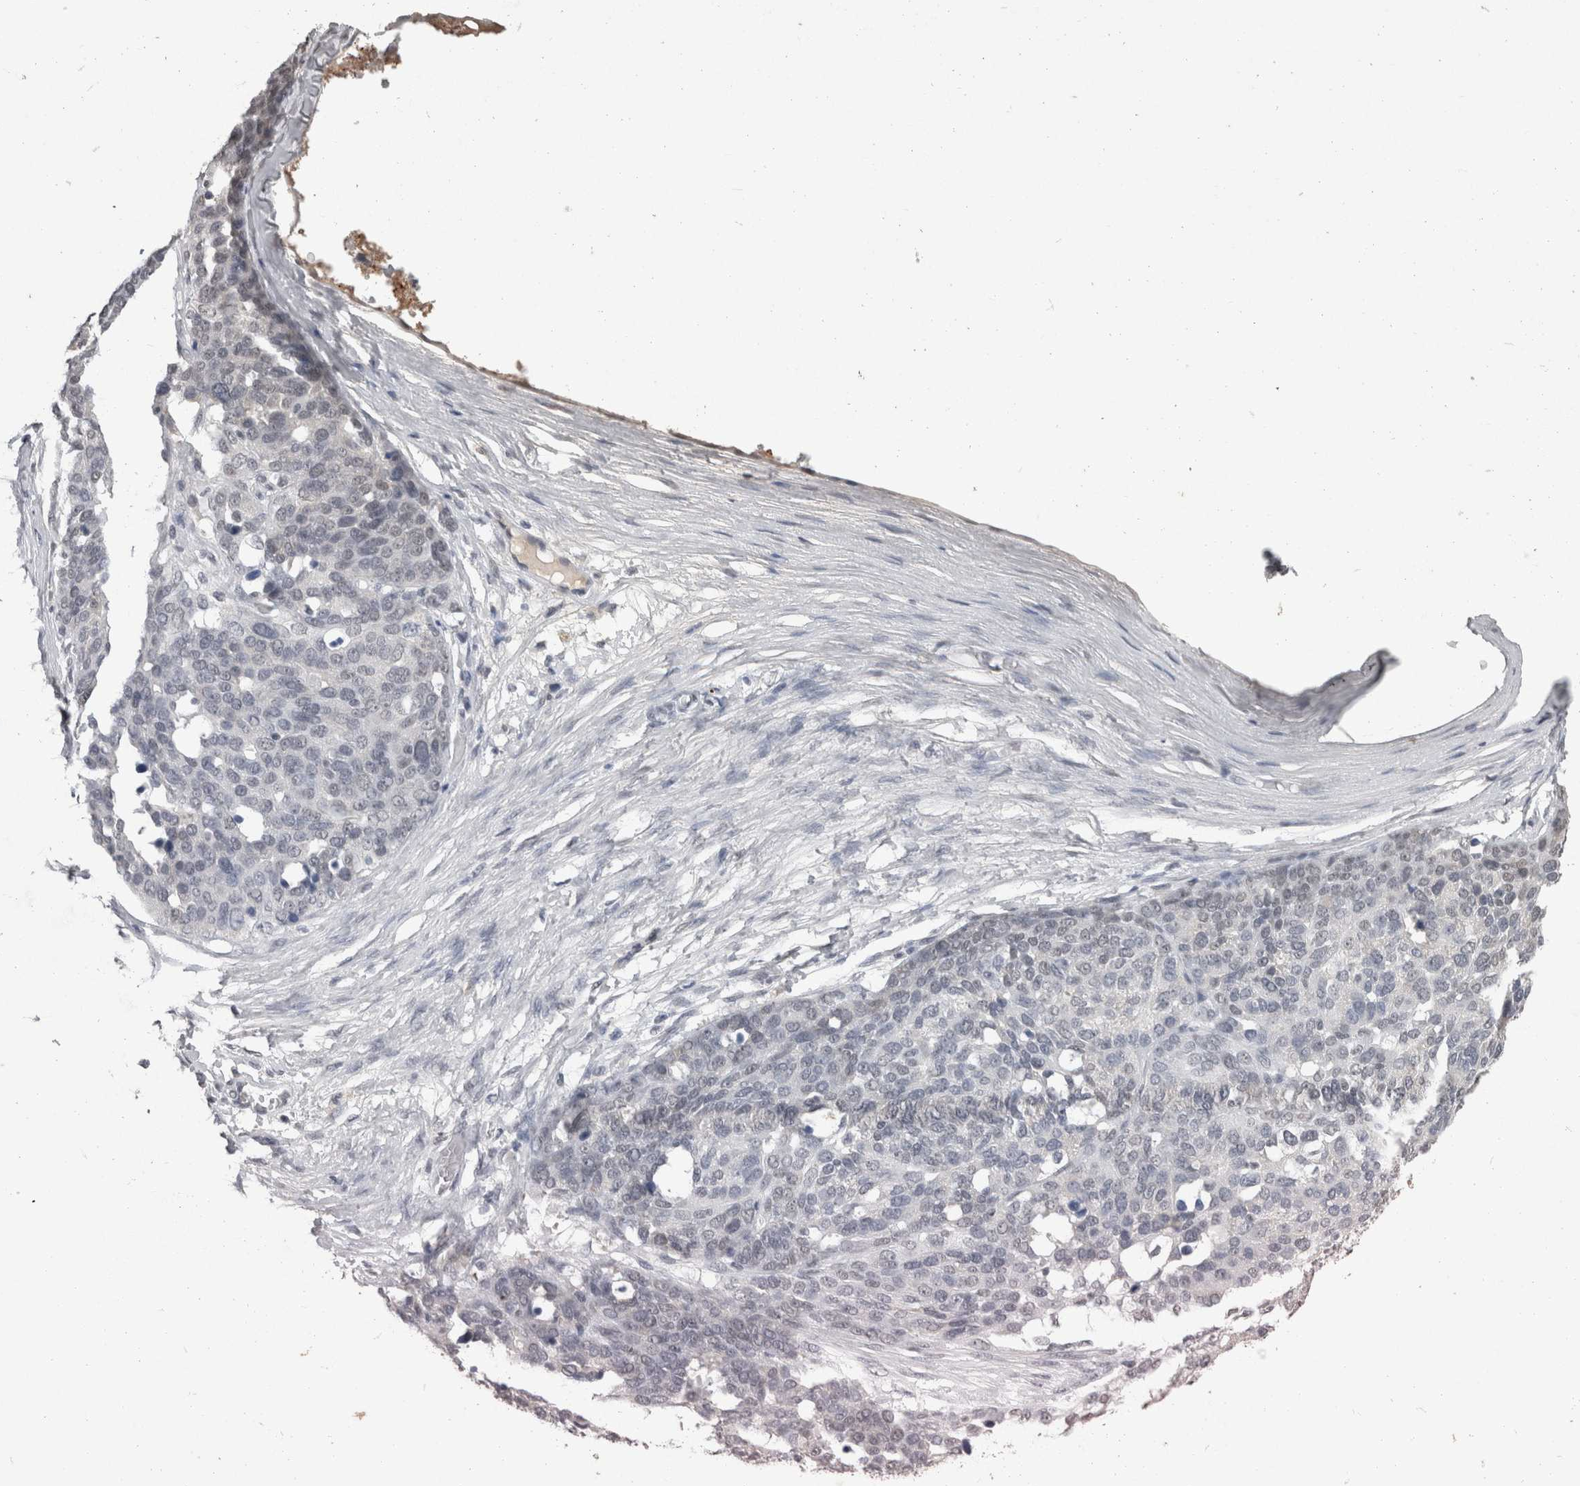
{"staining": {"intensity": "weak", "quantity": "25%-75%", "location": "nuclear"}, "tissue": "ovarian cancer", "cell_type": "Tumor cells", "image_type": "cancer", "snomed": [{"axis": "morphology", "description": "Cystadenocarcinoma, serous, NOS"}, {"axis": "topography", "description": "Ovary"}], "caption": "Human ovarian cancer stained with a brown dye reveals weak nuclear positive expression in approximately 25%-75% of tumor cells.", "gene": "DDX17", "patient": {"sex": "female", "age": 44}}